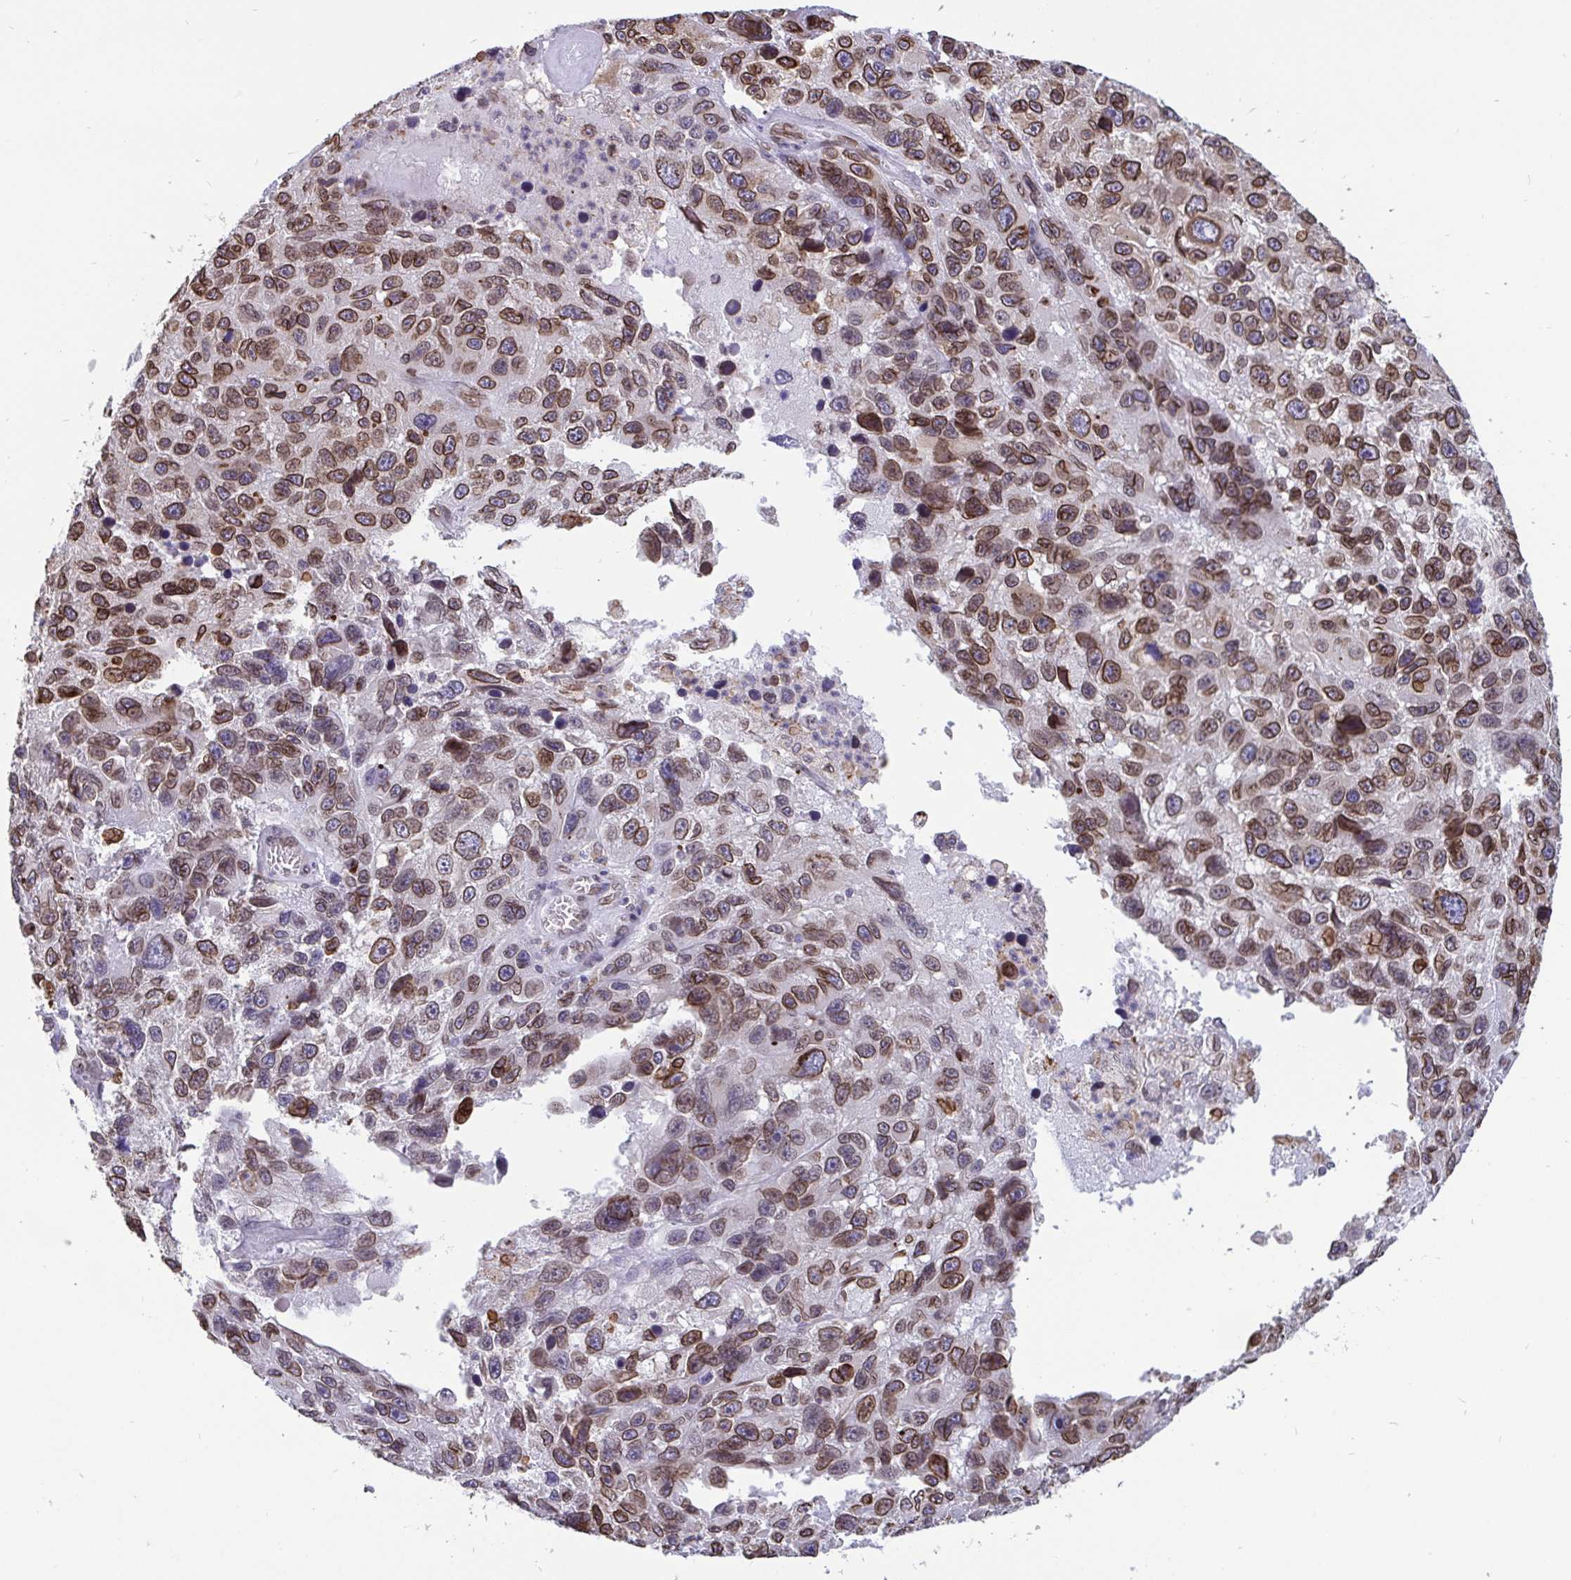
{"staining": {"intensity": "moderate", "quantity": ">75%", "location": "cytoplasmic/membranous,nuclear"}, "tissue": "melanoma", "cell_type": "Tumor cells", "image_type": "cancer", "snomed": [{"axis": "morphology", "description": "Malignant melanoma, NOS"}, {"axis": "topography", "description": "Skin"}], "caption": "DAB immunohistochemical staining of melanoma shows moderate cytoplasmic/membranous and nuclear protein staining in approximately >75% of tumor cells.", "gene": "EMD", "patient": {"sex": "male", "age": 53}}